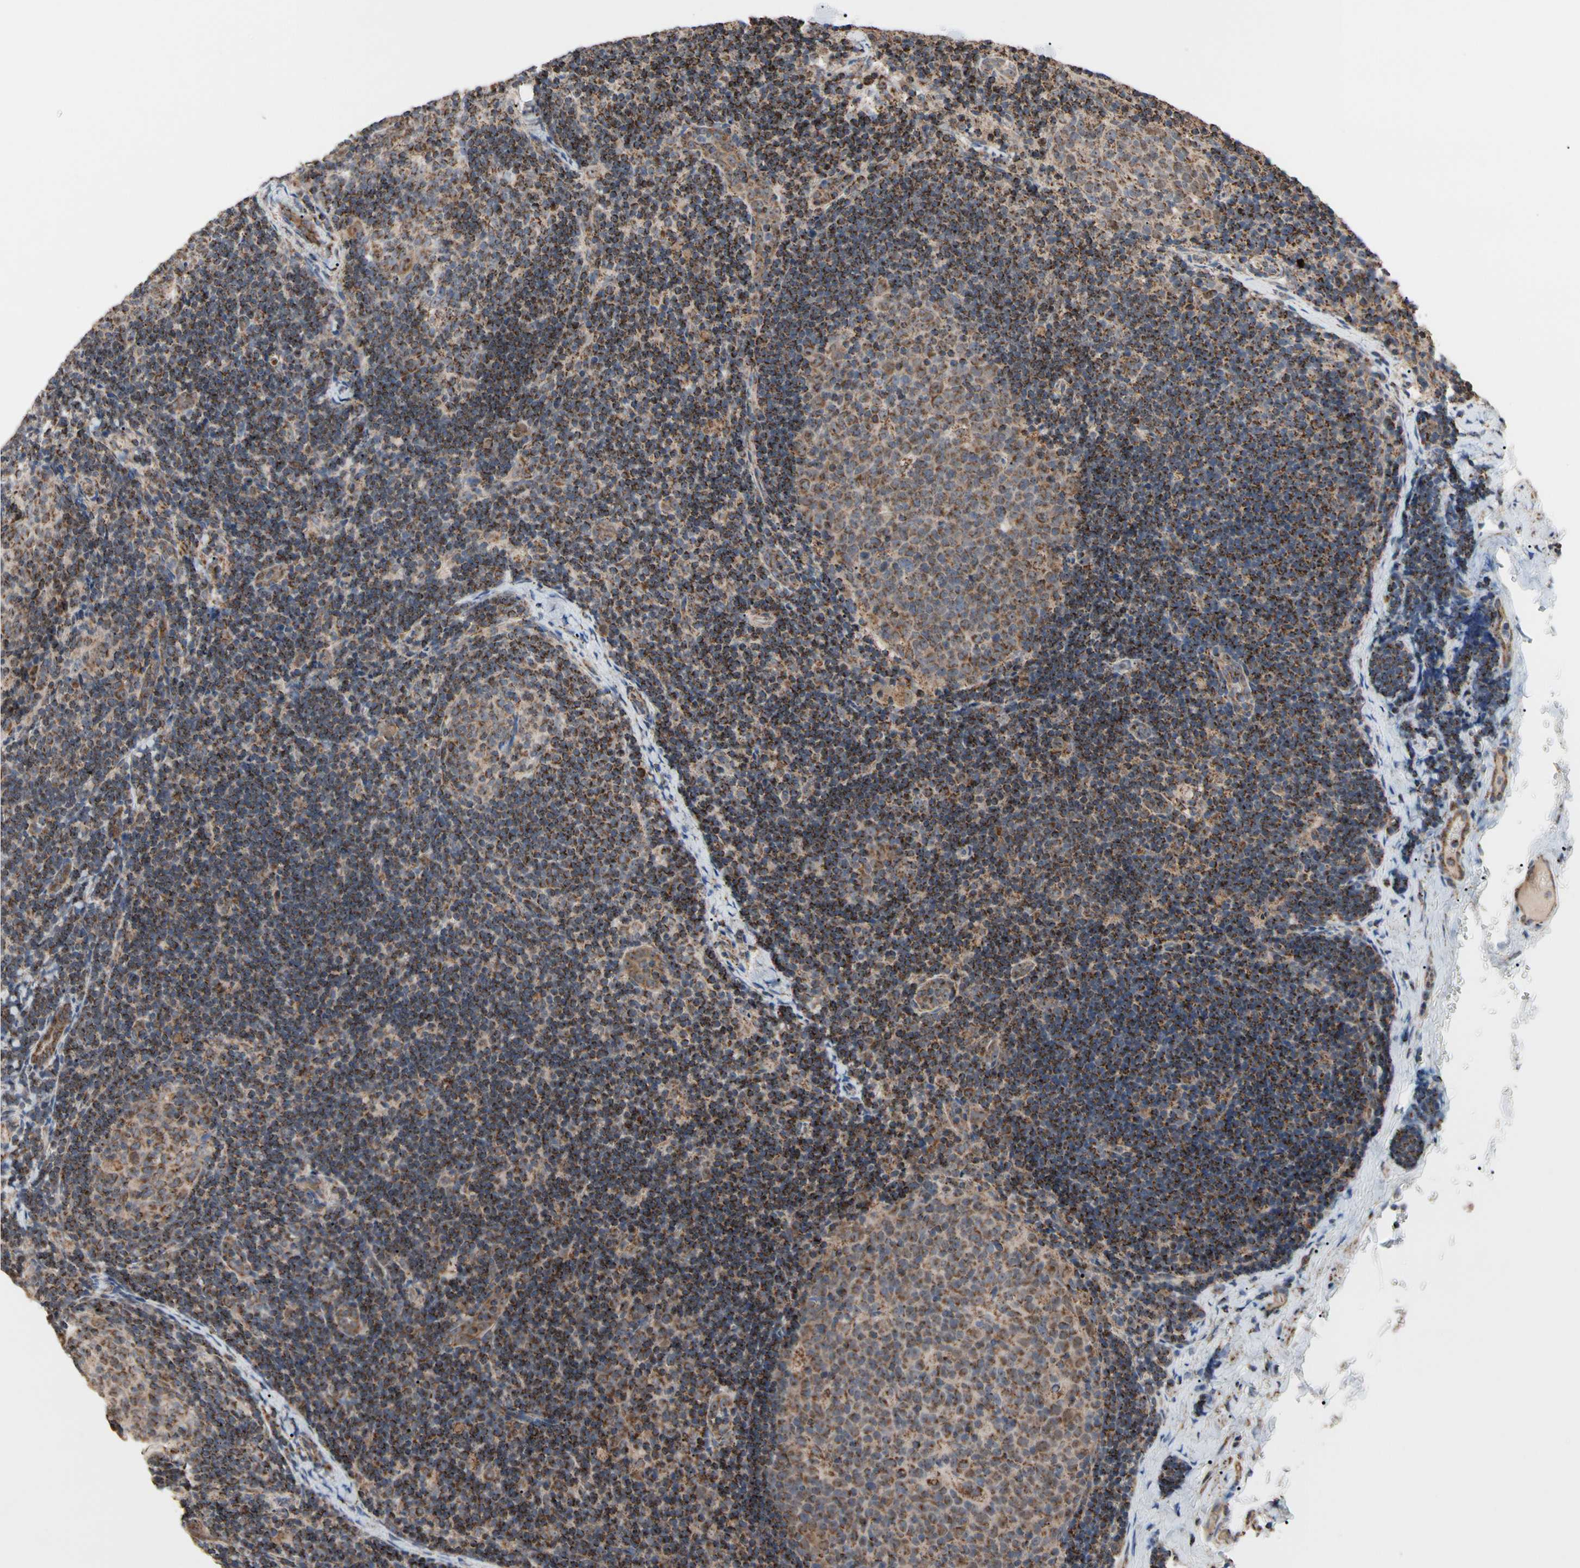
{"staining": {"intensity": "strong", "quantity": ">75%", "location": "cytoplasmic/membranous"}, "tissue": "lymph node", "cell_type": "Germinal center cells", "image_type": "normal", "snomed": [{"axis": "morphology", "description": "Normal tissue, NOS"}, {"axis": "topography", "description": "Lymph node"}], "caption": "A histopathology image showing strong cytoplasmic/membranous expression in approximately >75% of germinal center cells in unremarkable lymph node, as visualized by brown immunohistochemical staining.", "gene": "FAM110B", "patient": {"sex": "female", "age": 14}}